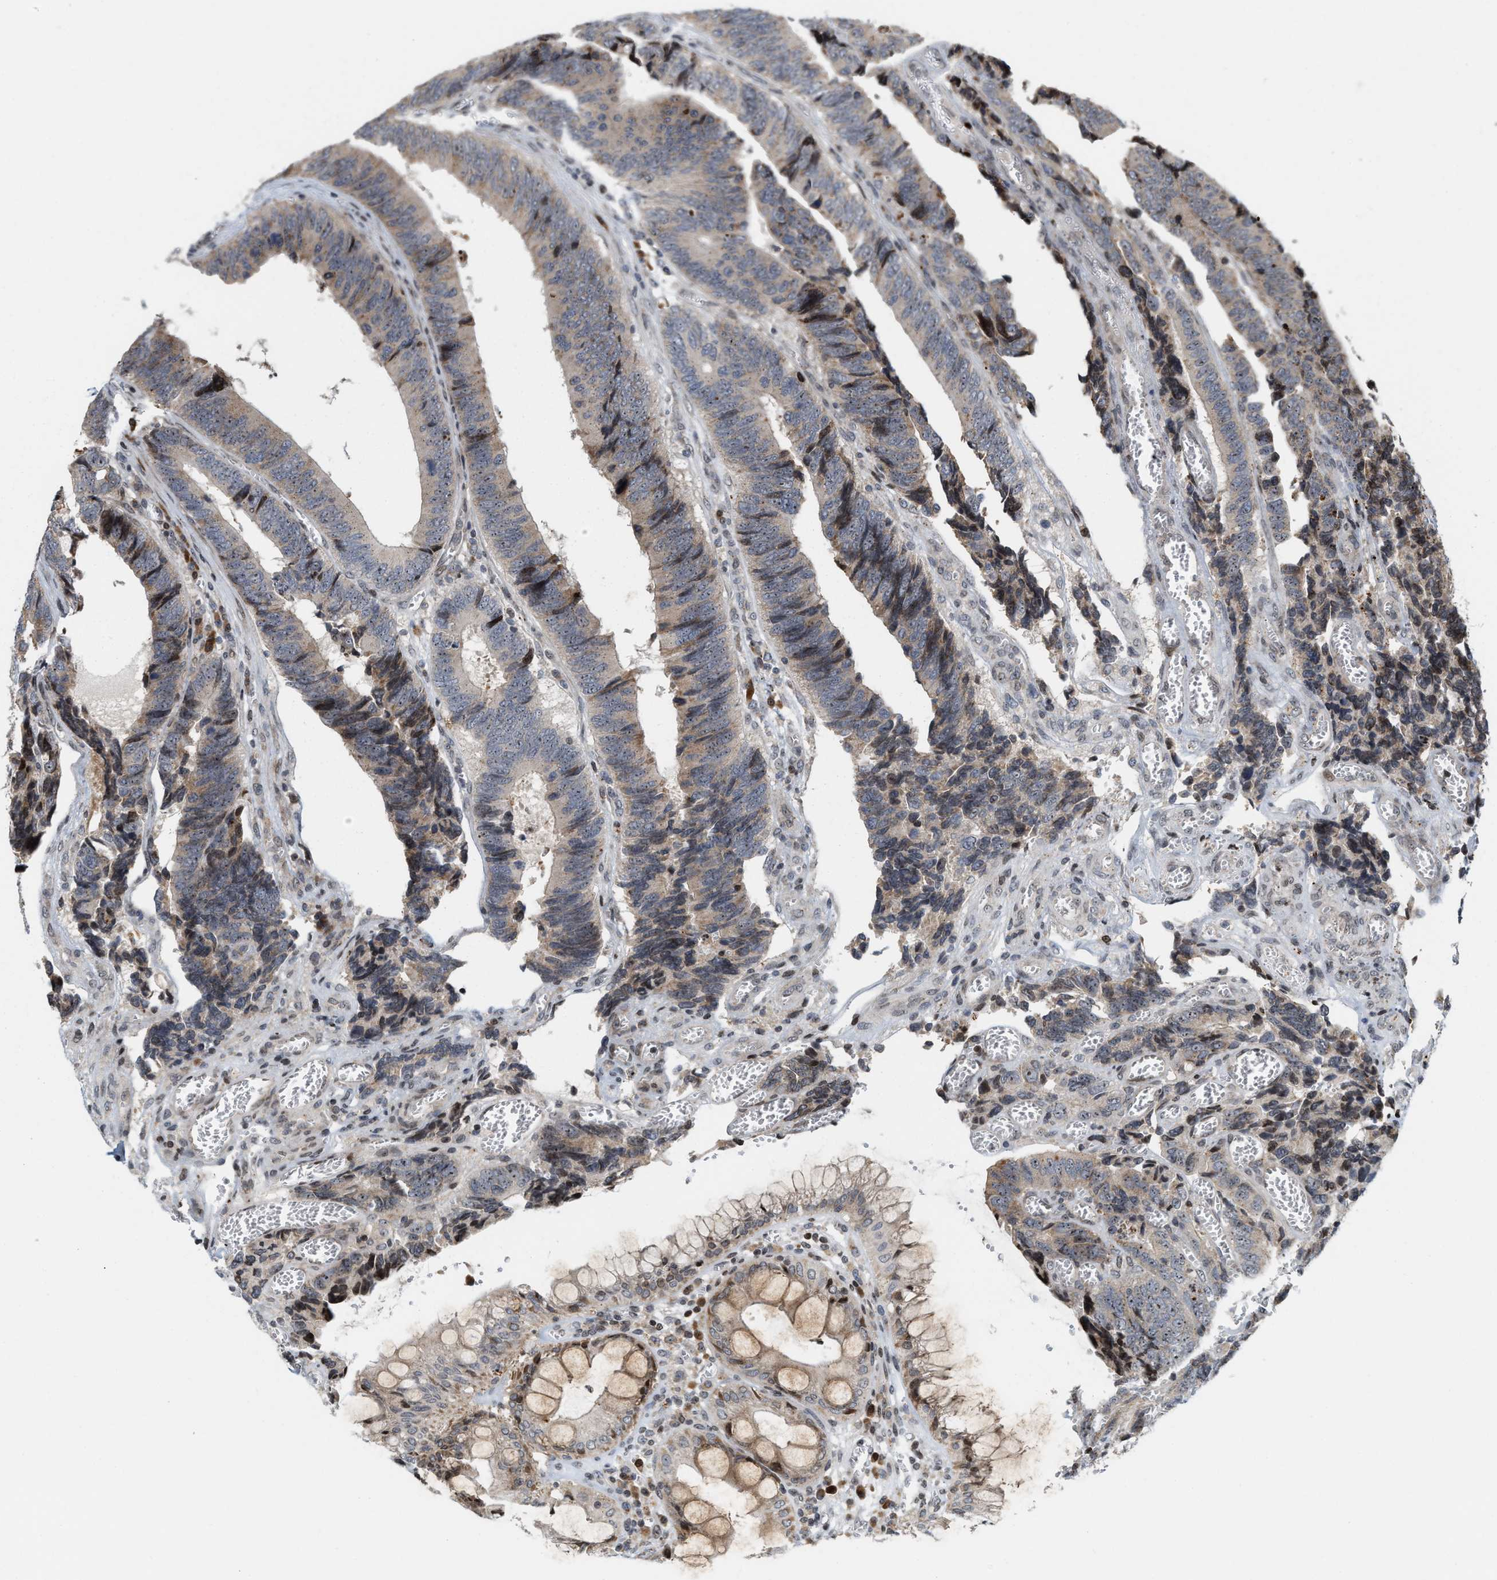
{"staining": {"intensity": "moderate", "quantity": ">75%", "location": "cytoplasmic/membranous"}, "tissue": "colorectal cancer", "cell_type": "Tumor cells", "image_type": "cancer", "snomed": [{"axis": "morphology", "description": "Adenocarcinoma, NOS"}, {"axis": "topography", "description": "Colon"}], "caption": "Immunohistochemistry (IHC) of colorectal cancer displays medium levels of moderate cytoplasmic/membranous expression in about >75% of tumor cells.", "gene": "PDZD2", "patient": {"sex": "male", "age": 72}}